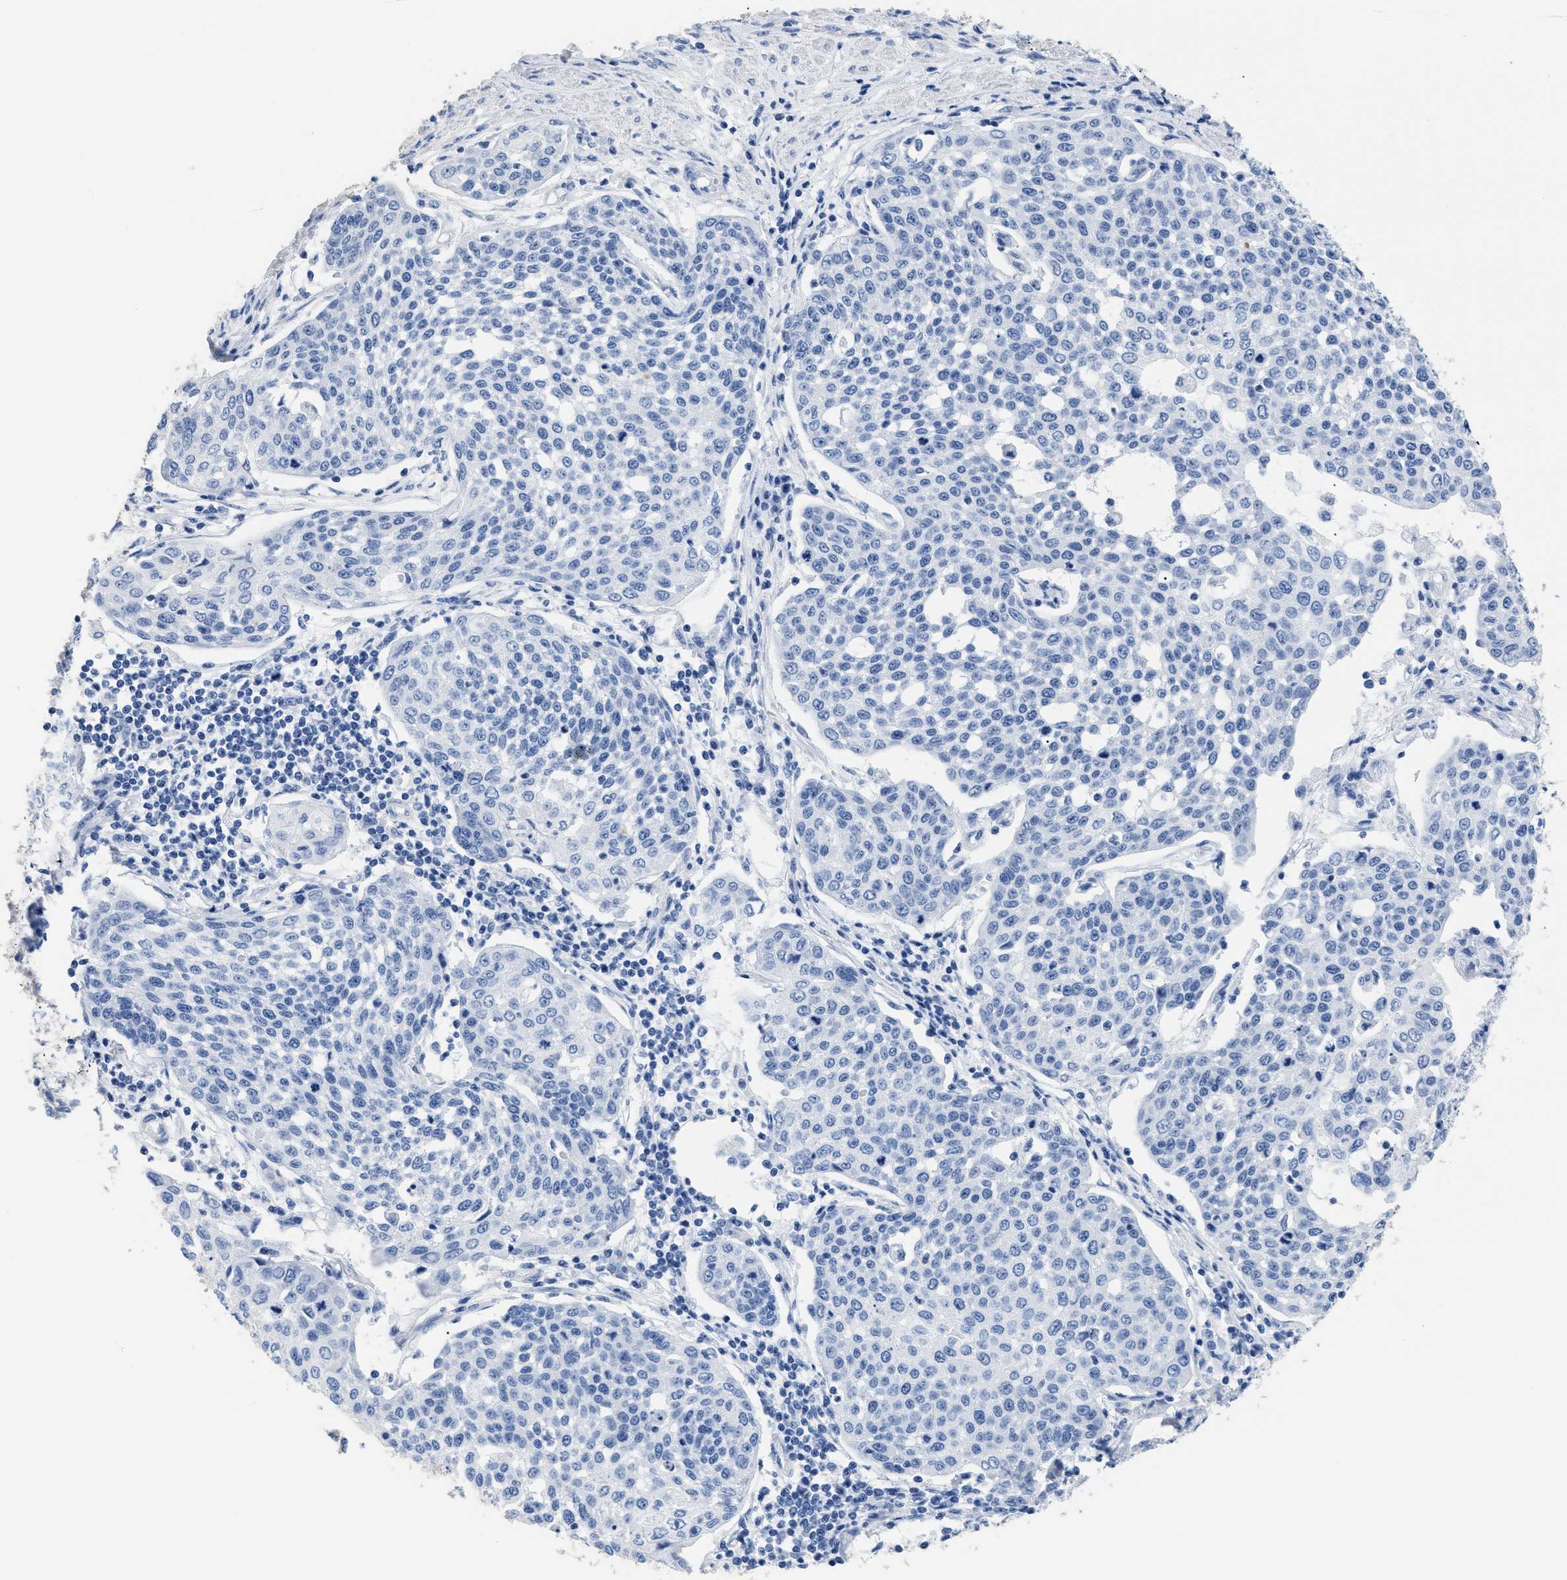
{"staining": {"intensity": "negative", "quantity": "none", "location": "none"}, "tissue": "cervical cancer", "cell_type": "Tumor cells", "image_type": "cancer", "snomed": [{"axis": "morphology", "description": "Squamous cell carcinoma, NOS"}, {"axis": "topography", "description": "Cervix"}], "caption": "Protein analysis of cervical cancer exhibits no significant staining in tumor cells.", "gene": "DLC1", "patient": {"sex": "female", "age": 34}}